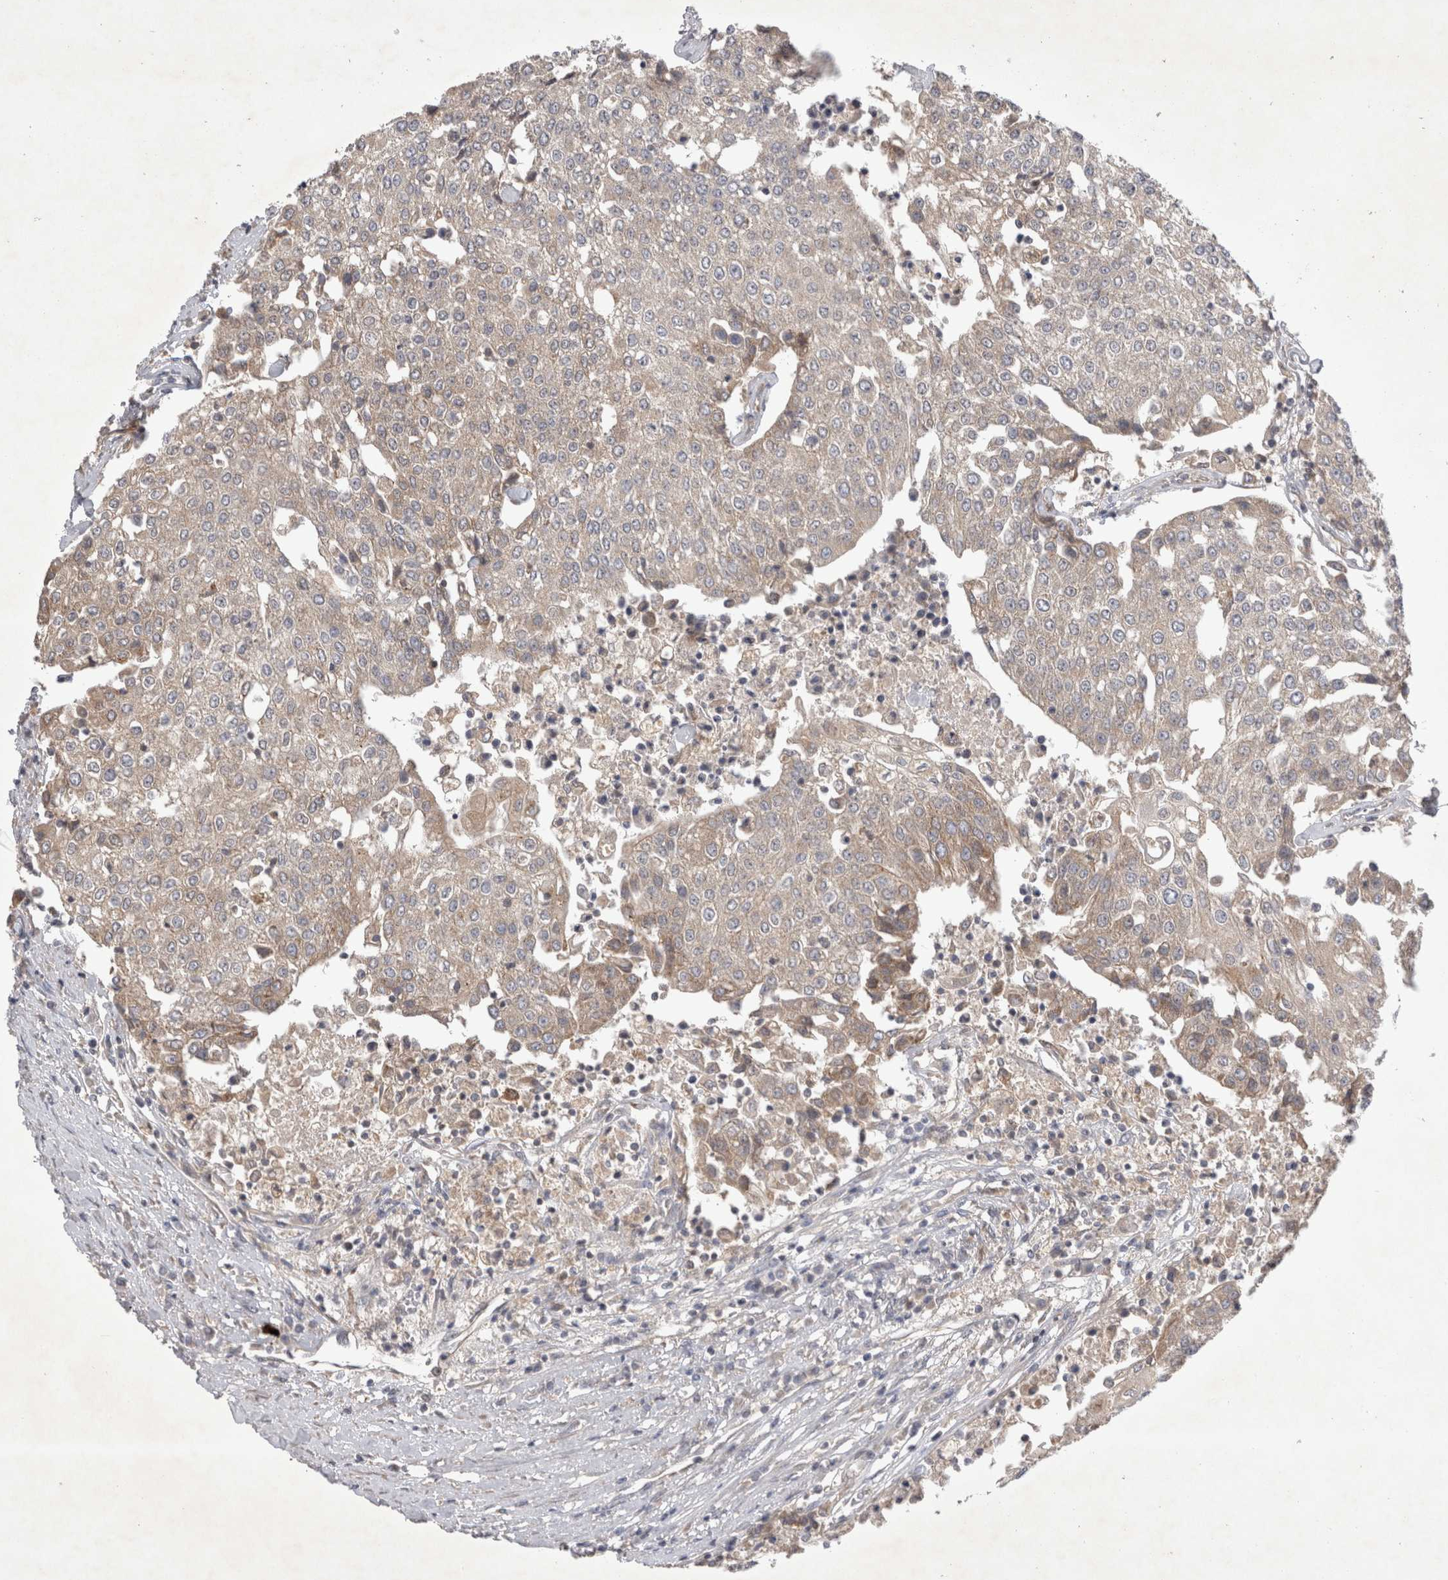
{"staining": {"intensity": "weak", "quantity": "25%-75%", "location": "cytoplasmic/membranous"}, "tissue": "urothelial cancer", "cell_type": "Tumor cells", "image_type": "cancer", "snomed": [{"axis": "morphology", "description": "Urothelial carcinoma, High grade"}, {"axis": "topography", "description": "Urinary bladder"}], "caption": "Tumor cells reveal weak cytoplasmic/membranous expression in about 25%-75% of cells in urothelial carcinoma (high-grade).", "gene": "SRD5A3", "patient": {"sex": "female", "age": 85}}